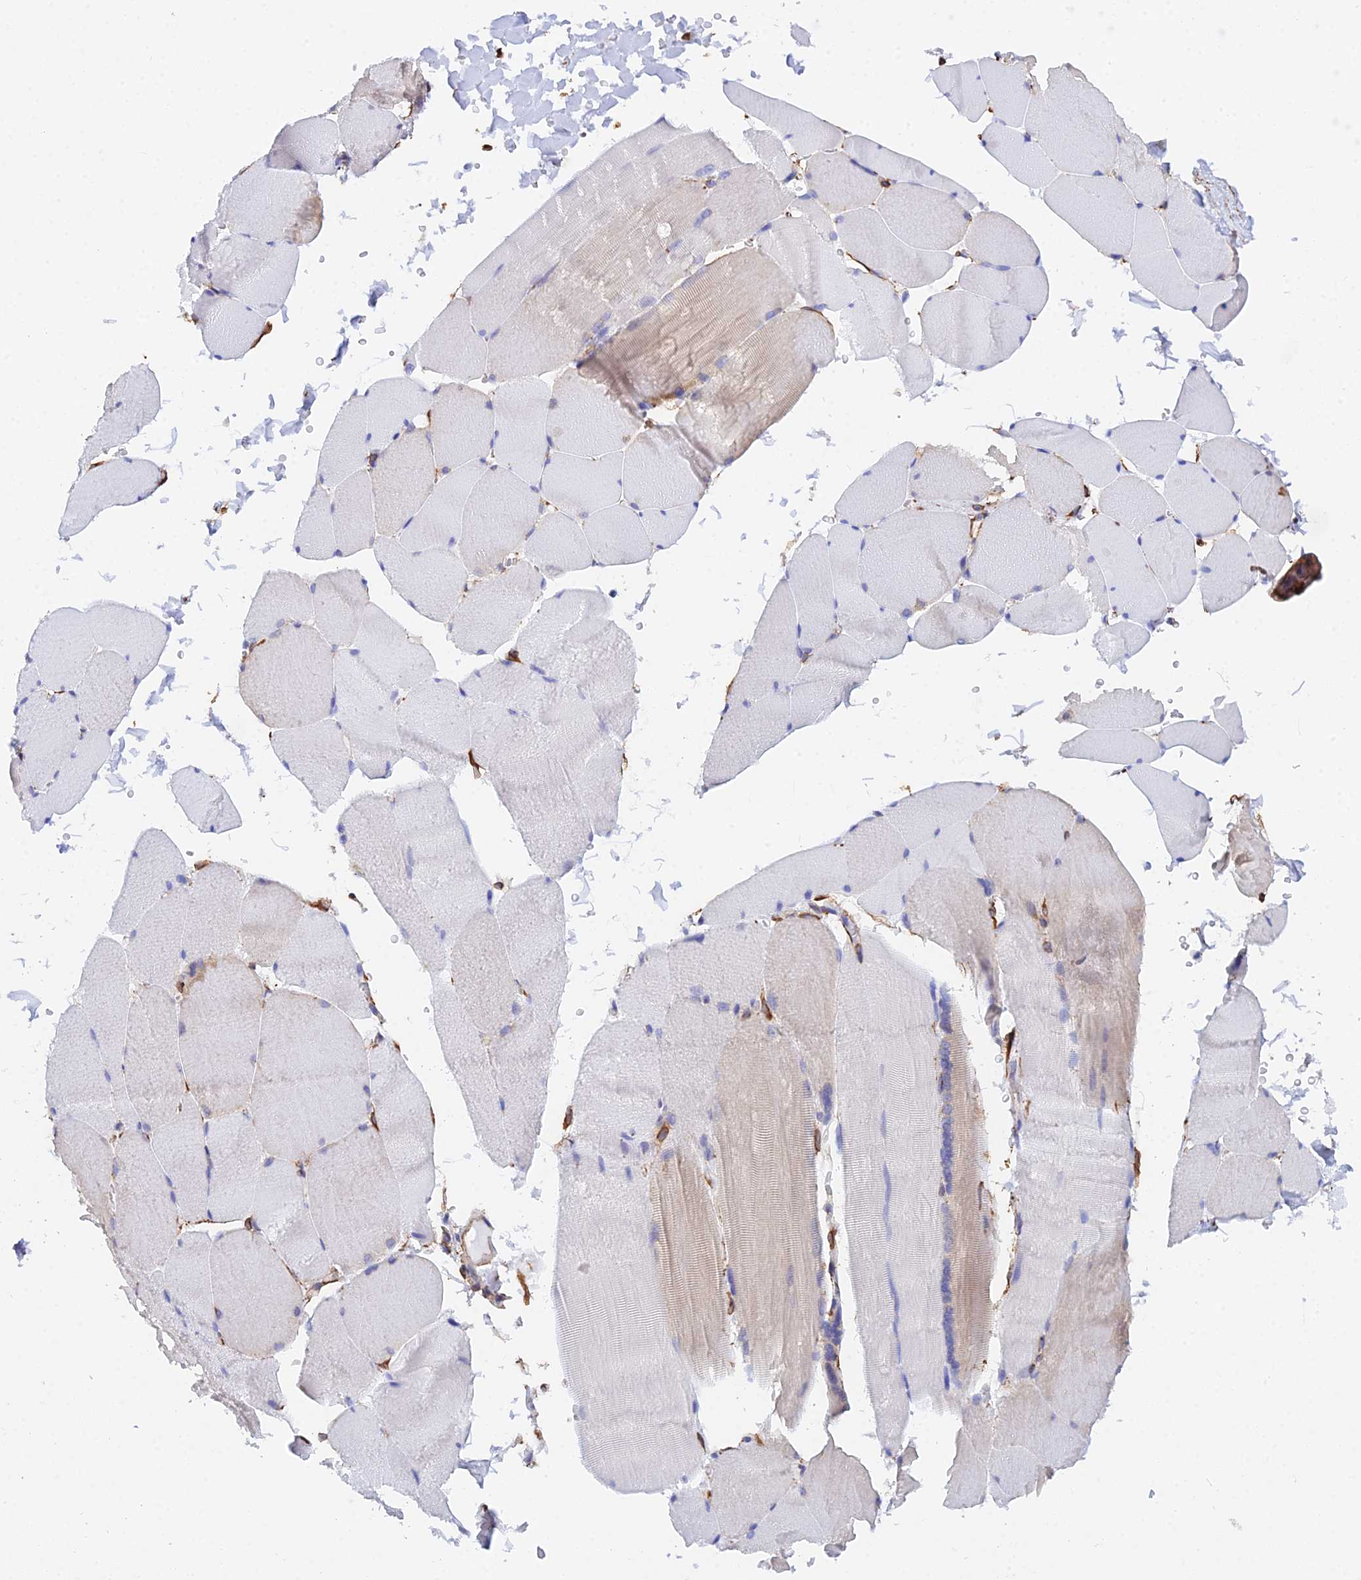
{"staining": {"intensity": "weak", "quantity": "<25%", "location": "cytoplasmic/membranous"}, "tissue": "skeletal muscle", "cell_type": "Myocytes", "image_type": "normal", "snomed": [{"axis": "morphology", "description": "Normal tissue, NOS"}, {"axis": "topography", "description": "Skin"}, {"axis": "topography", "description": "Skeletal muscle"}], "caption": "Myocytes show no significant staining in unremarkable skeletal muscle. (DAB (3,3'-diaminobenzidine) IHC visualized using brightfield microscopy, high magnification).", "gene": "MXRA7", "patient": {"sex": "male", "age": 83}}